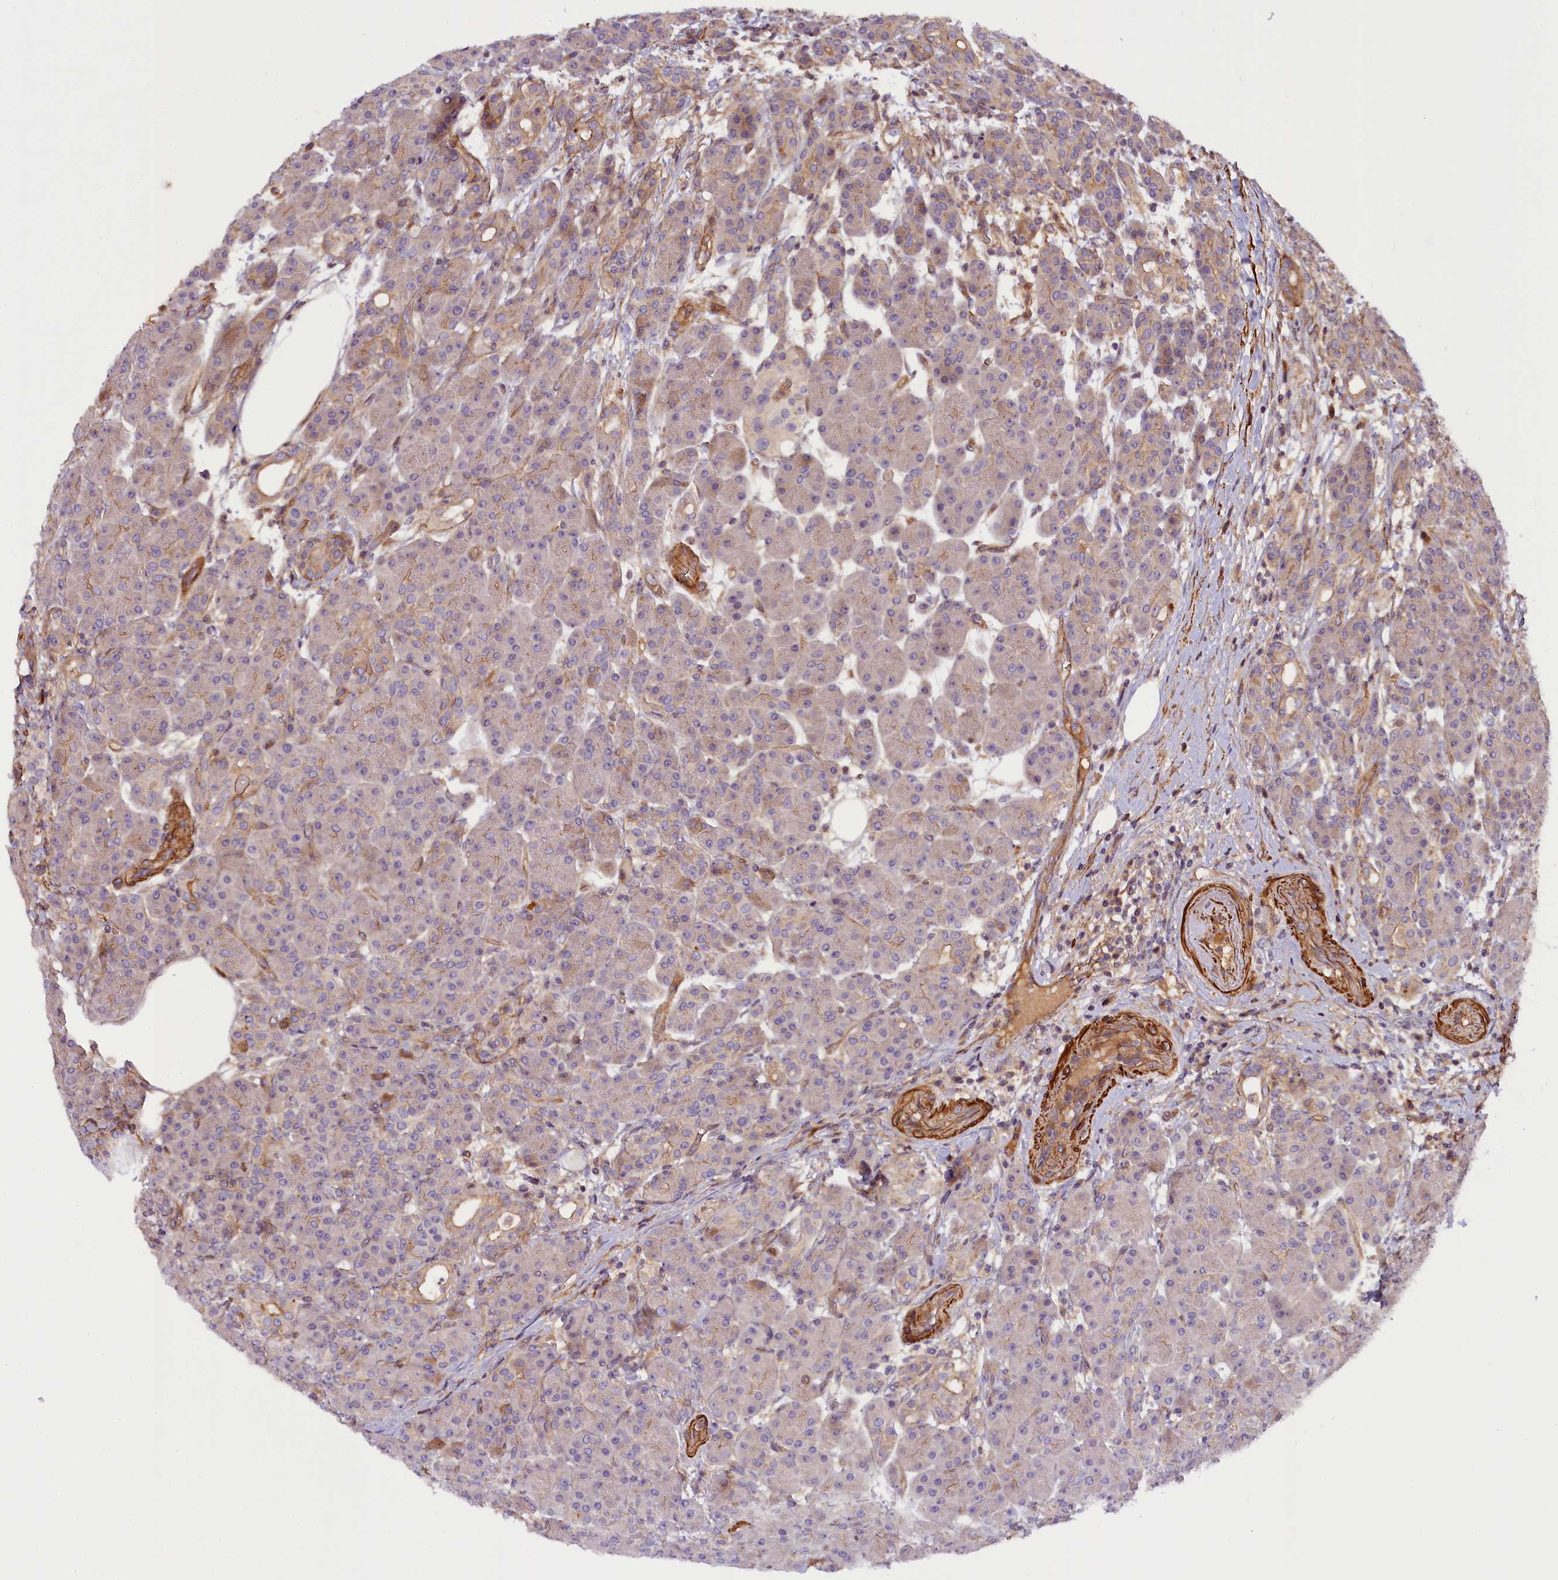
{"staining": {"intensity": "moderate", "quantity": "<25%", "location": "cytoplasmic/membranous"}, "tissue": "pancreas", "cell_type": "Exocrine glandular cells", "image_type": "normal", "snomed": [{"axis": "morphology", "description": "Normal tissue, NOS"}, {"axis": "topography", "description": "Pancreas"}], "caption": "A brown stain highlights moderate cytoplasmic/membranous staining of a protein in exocrine glandular cells of unremarkable pancreas.", "gene": "FUZ", "patient": {"sex": "male", "age": 63}}